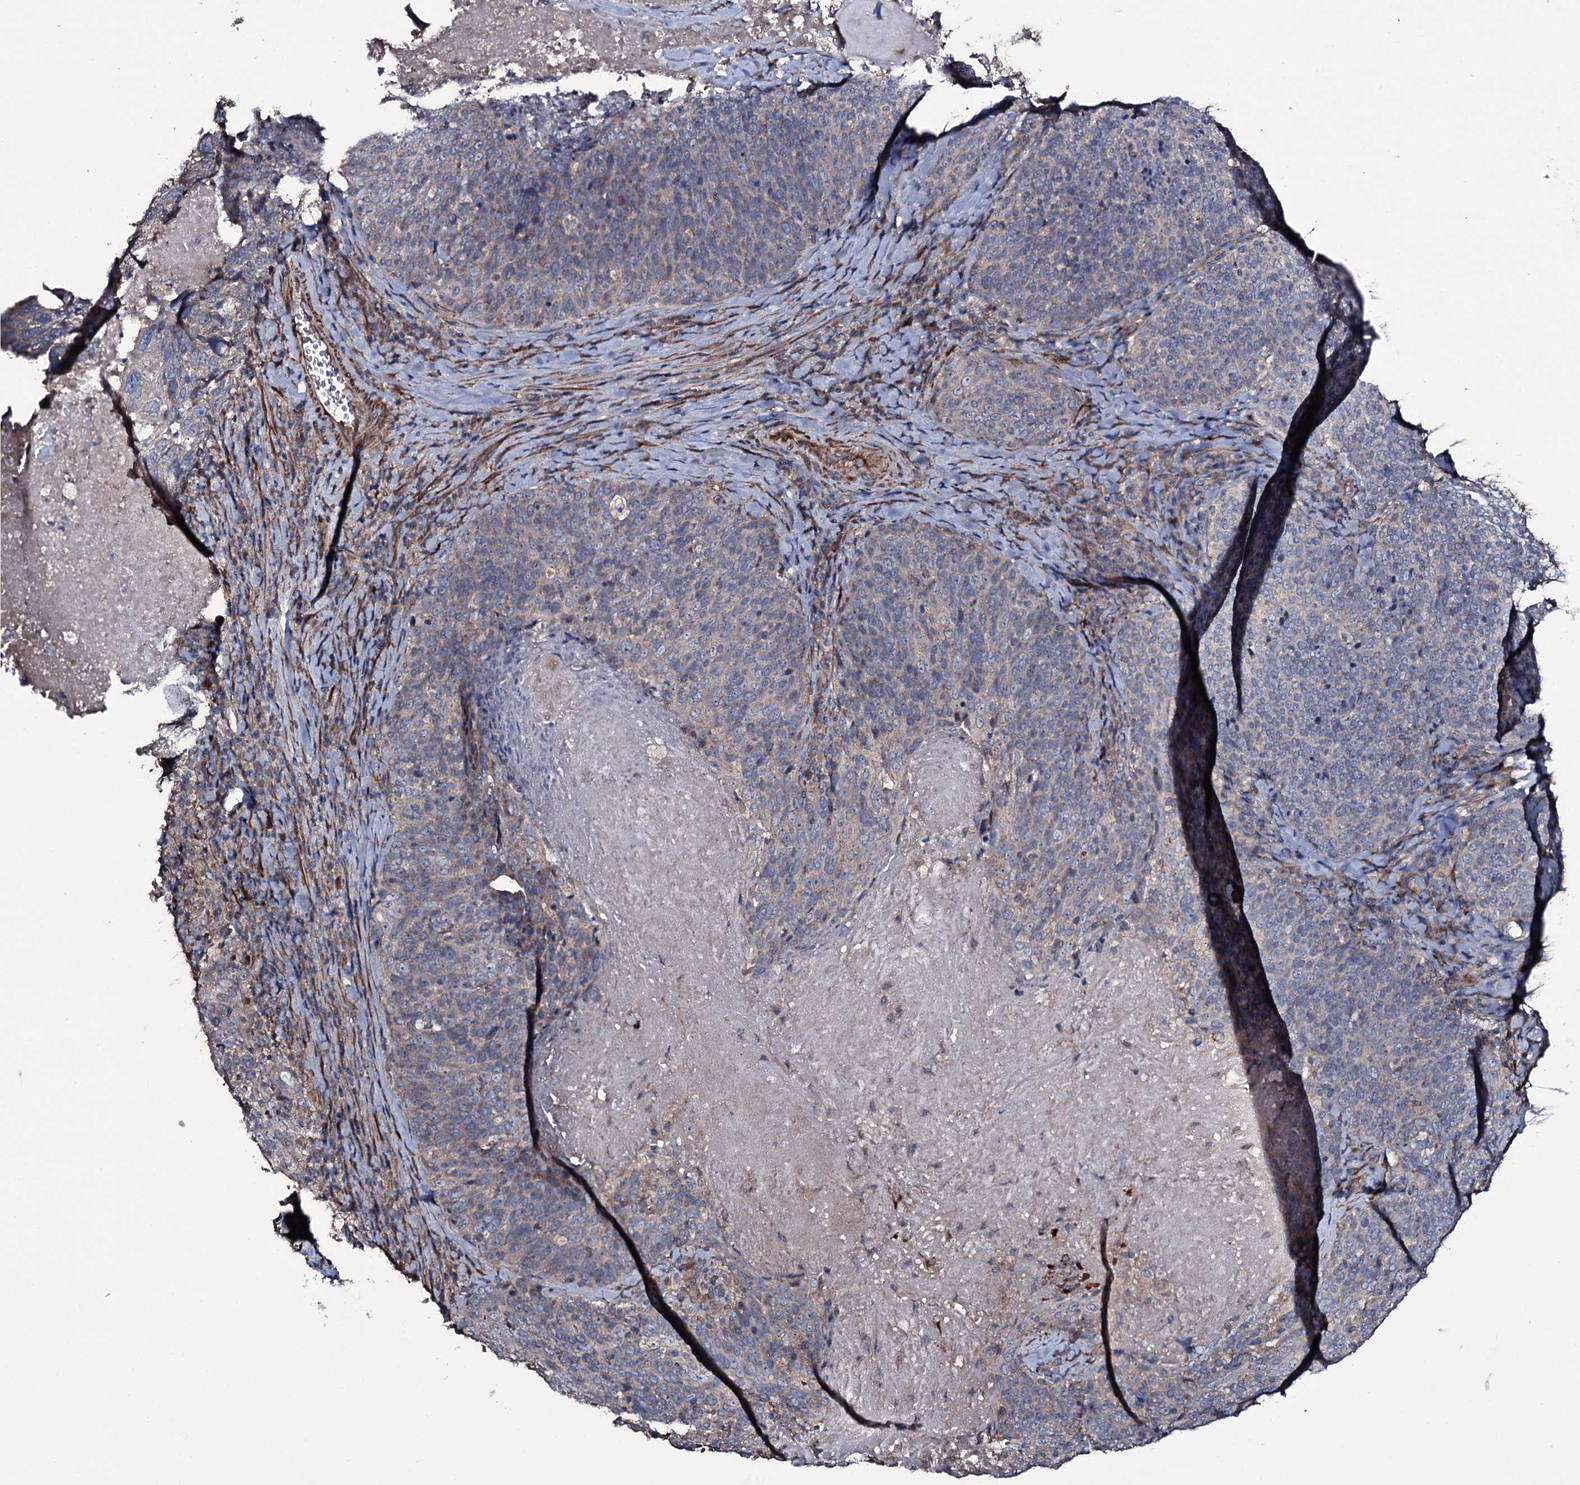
{"staining": {"intensity": "weak", "quantity": "25%-75%", "location": "cytoplasmic/membranous"}, "tissue": "head and neck cancer", "cell_type": "Tumor cells", "image_type": "cancer", "snomed": [{"axis": "morphology", "description": "Squamous cell carcinoma, NOS"}, {"axis": "morphology", "description": "Squamous cell carcinoma, metastatic, NOS"}, {"axis": "topography", "description": "Lymph node"}, {"axis": "topography", "description": "Head-Neck"}], "caption": "Human head and neck cancer (metastatic squamous cell carcinoma) stained with a protein marker reveals weak staining in tumor cells.", "gene": "WIPF3", "patient": {"sex": "male", "age": 62}}